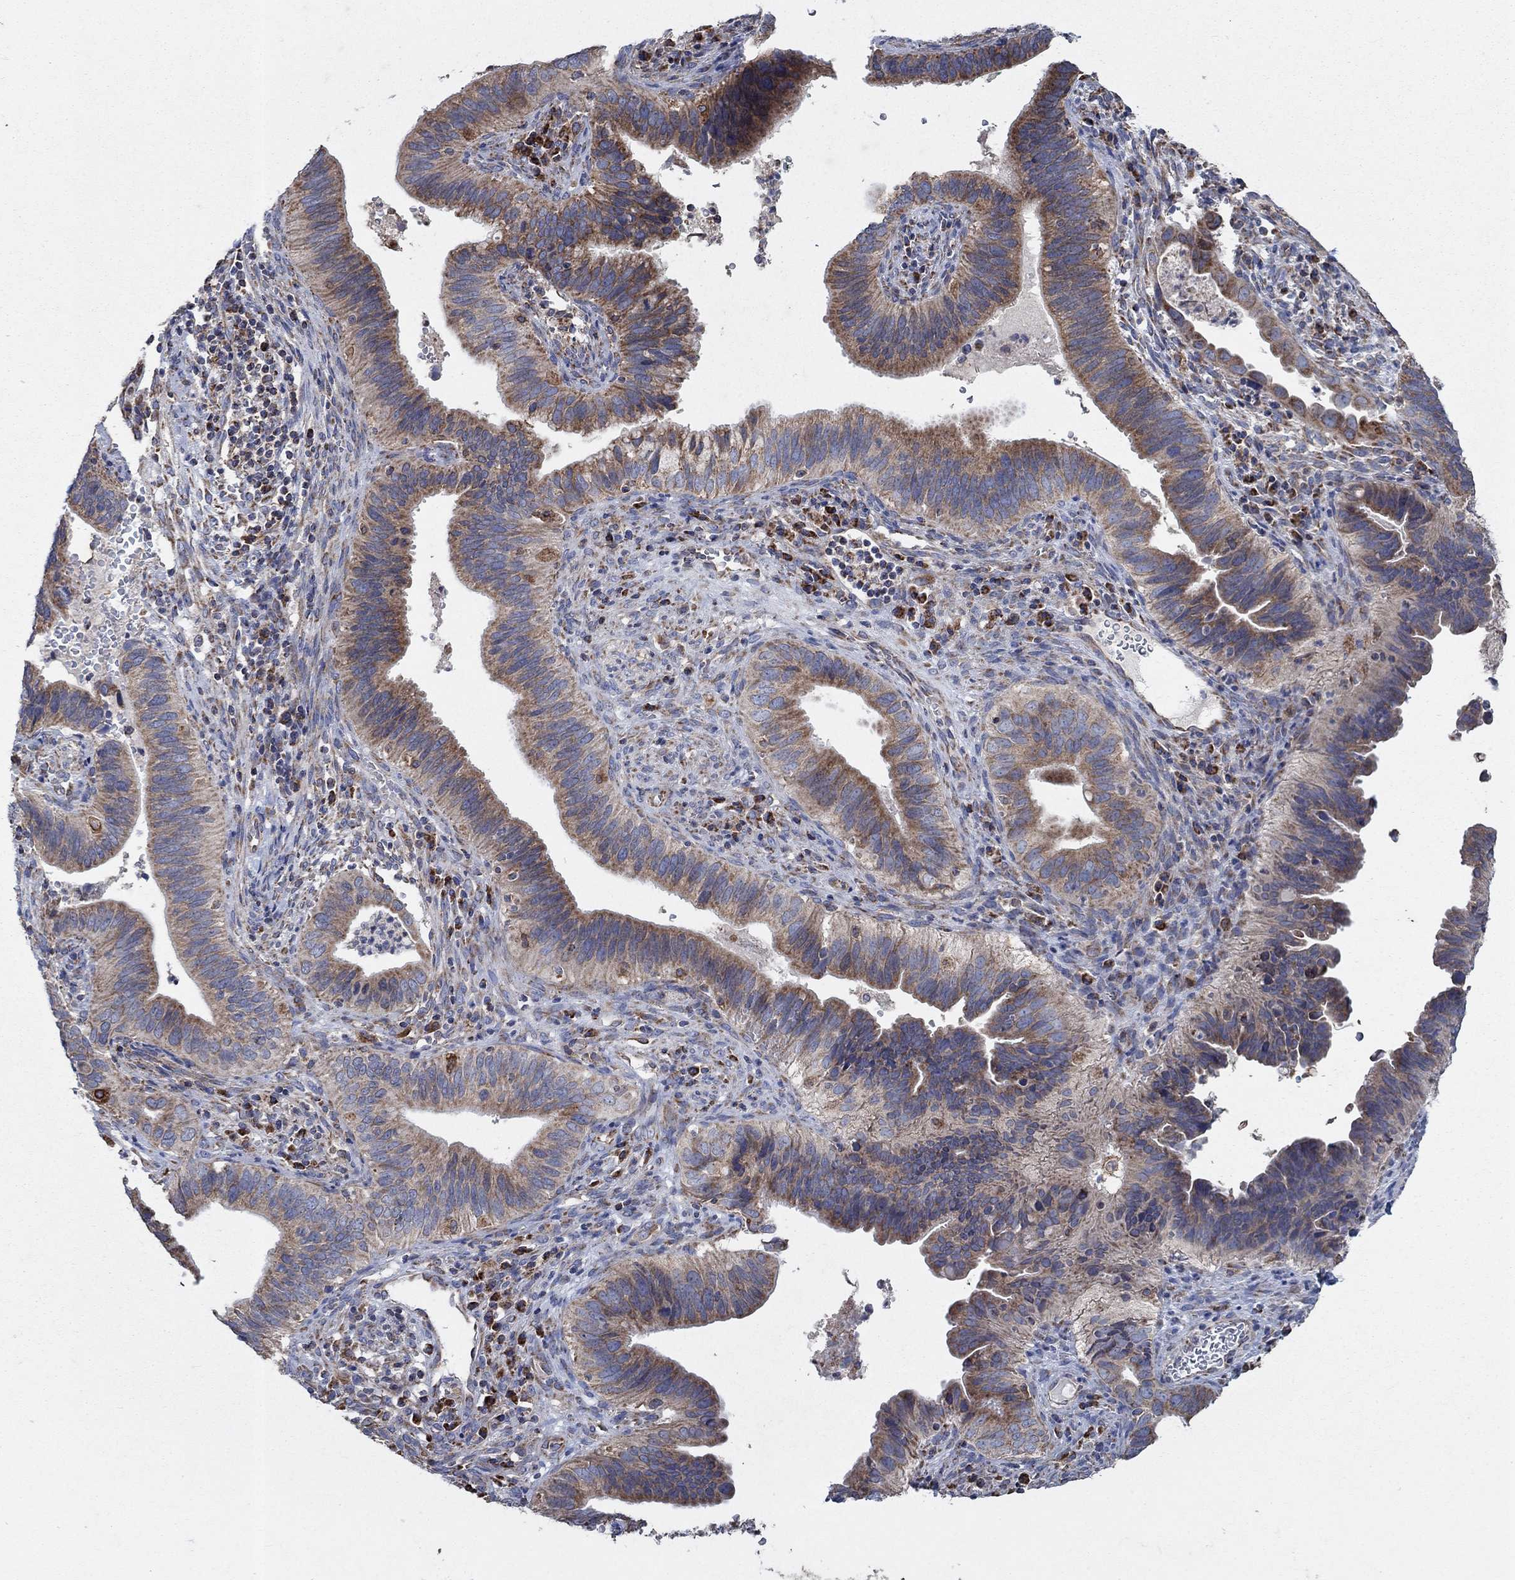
{"staining": {"intensity": "strong", "quantity": "<25%", "location": "cytoplasmic/membranous"}, "tissue": "cervical cancer", "cell_type": "Tumor cells", "image_type": "cancer", "snomed": [{"axis": "morphology", "description": "Adenocarcinoma, NOS"}, {"axis": "topography", "description": "Cervix"}], "caption": "Immunohistochemical staining of cervical cancer (adenocarcinoma) reveals medium levels of strong cytoplasmic/membranous positivity in approximately <25% of tumor cells.", "gene": "NCEH1", "patient": {"sex": "female", "age": 42}}